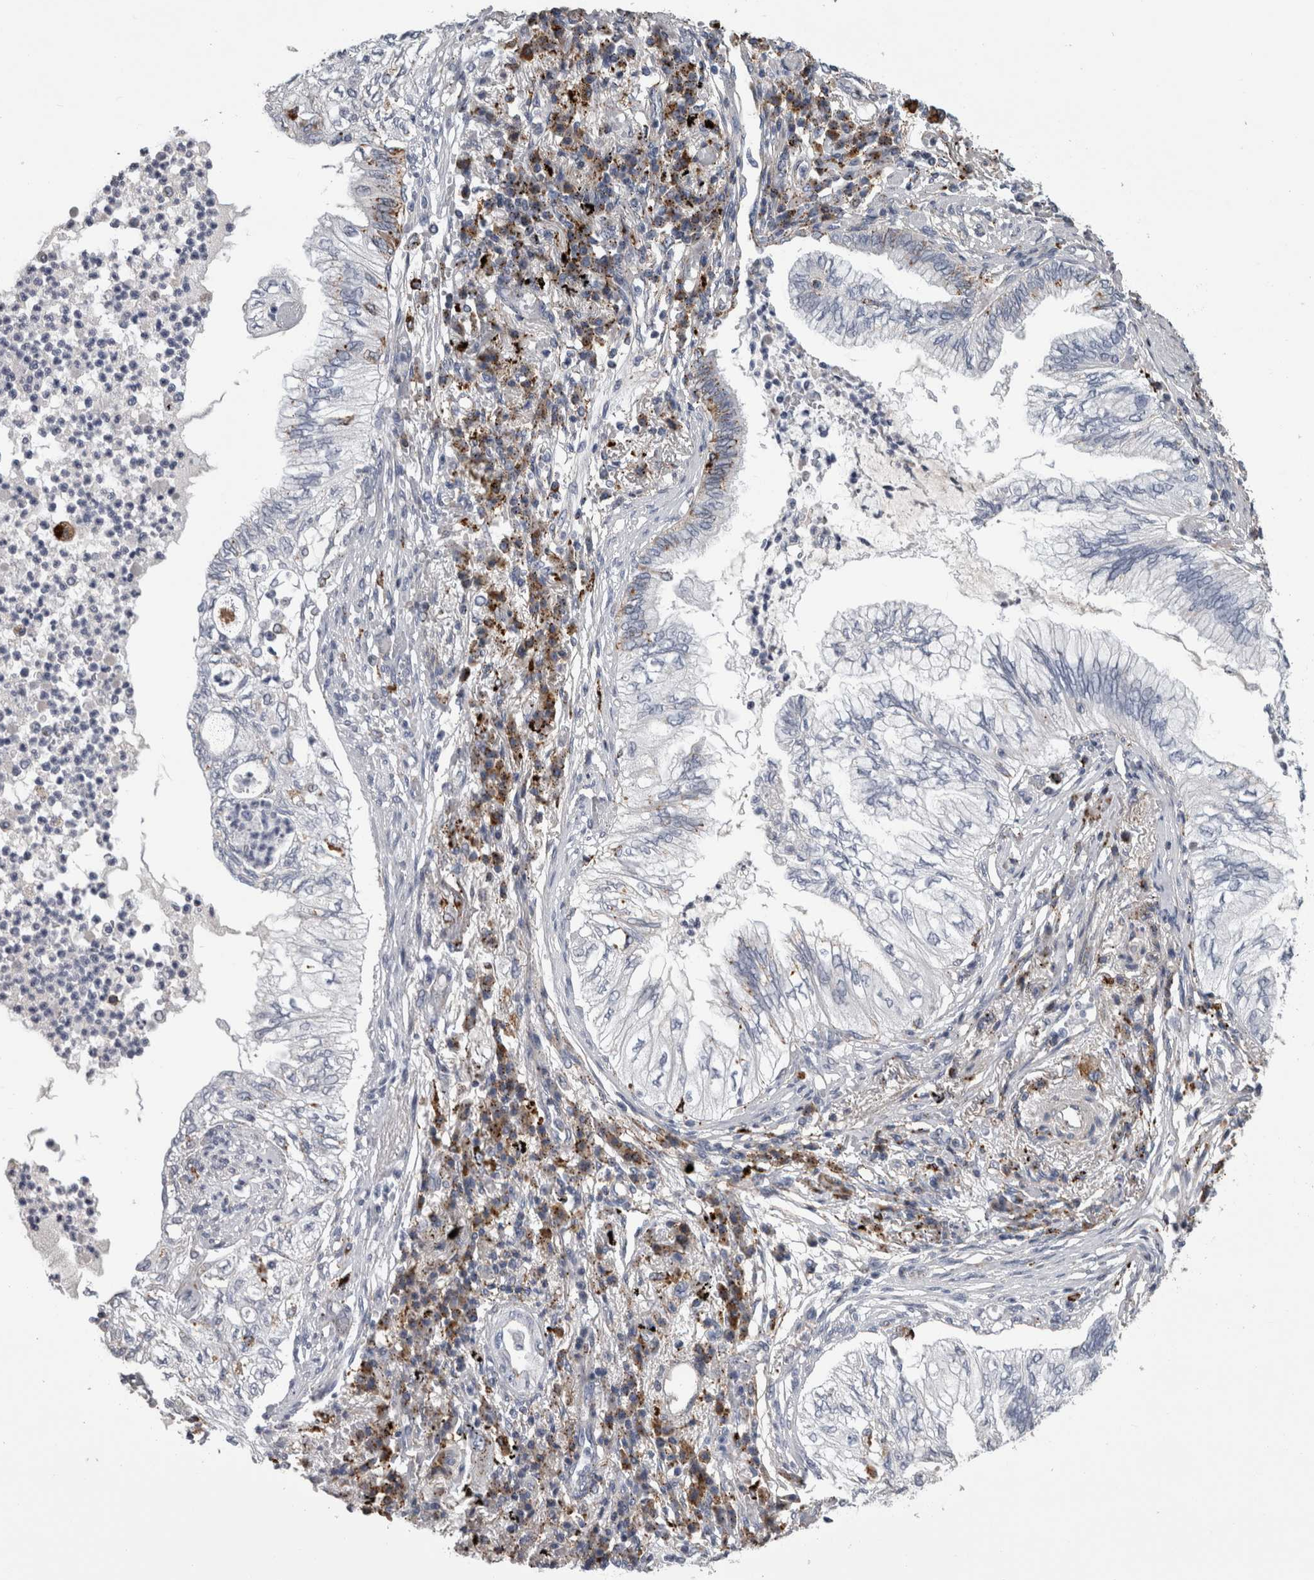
{"staining": {"intensity": "negative", "quantity": "none", "location": "none"}, "tissue": "lung cancer", "cell_type": "Tumor cells", "image_type": "cancer", "snomed": [{"axis": "morphology", "description": "Normal tissue, NOS"}, {"axis": "morphology", "description": "Adenocarcinoma, NOS"}, {"axis": "topography", "description": "Bronchus"}, {"axis": "topography", "description": "Lung"}], "caption": "Micrograph shows no significant protein staining in tumor cells of lung adenocarcinoma.", "gene": "DPP7", "patient": {"sex": "female", "age": 70}}